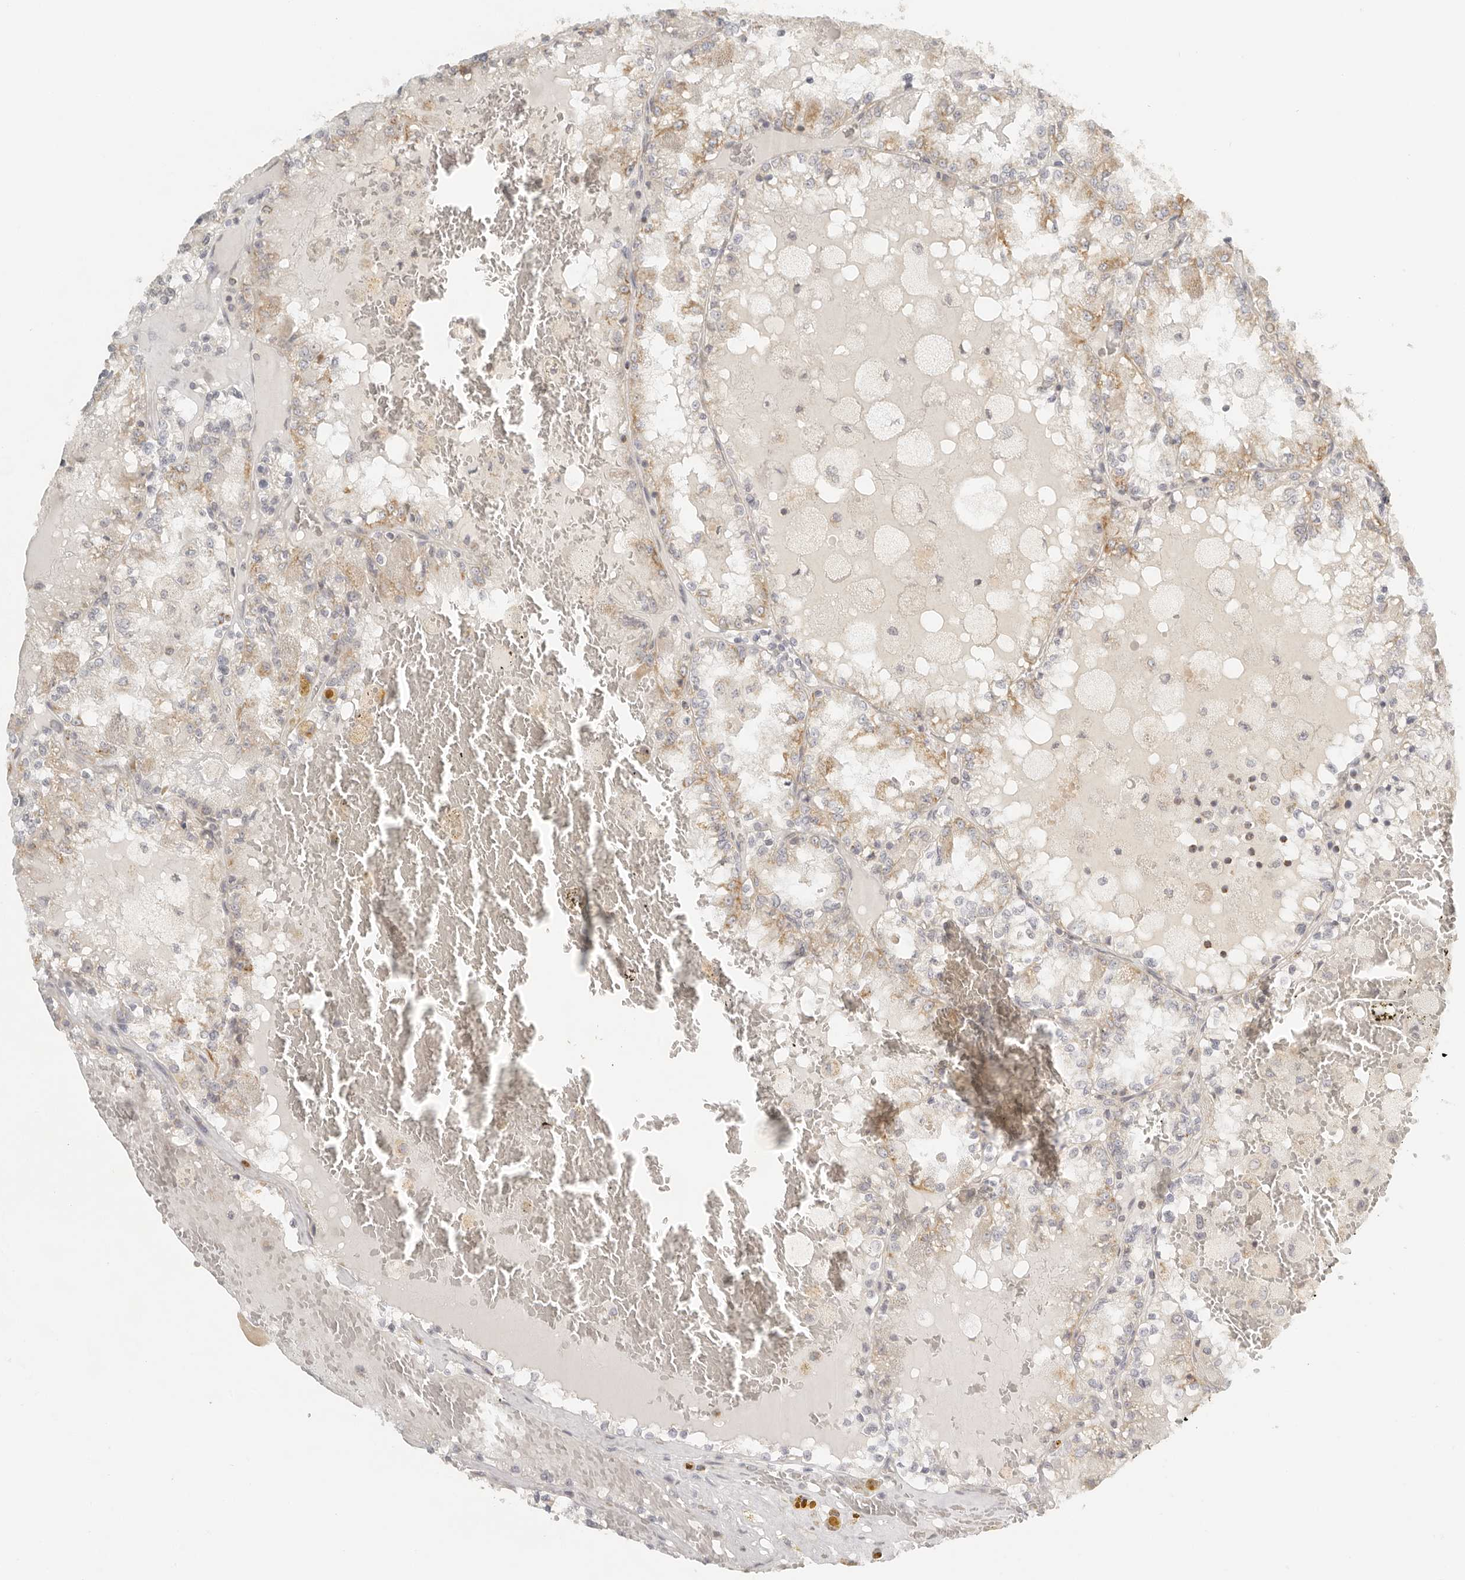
{"staining": {"intensity": "moderate", "quantity": "25%-75%", "location": "cytoplasmic/membranous"}, "tissue": "renal cancer", "cell_type": "Tumor cells", "image_type": "cancer", "snomed": [{"axis": "morphology", "description": "Adenocarcinoma, NOS"}, {"axis": "topography", "description": "Kidney"}], "caption": "Tumor cells display moderate cytoplasmic/membranous staining in approximately 25%-75% of cells in renal adenocarcinoma.", "gene": "KDF1", "patient": {"sex": "female", "age": 56}}